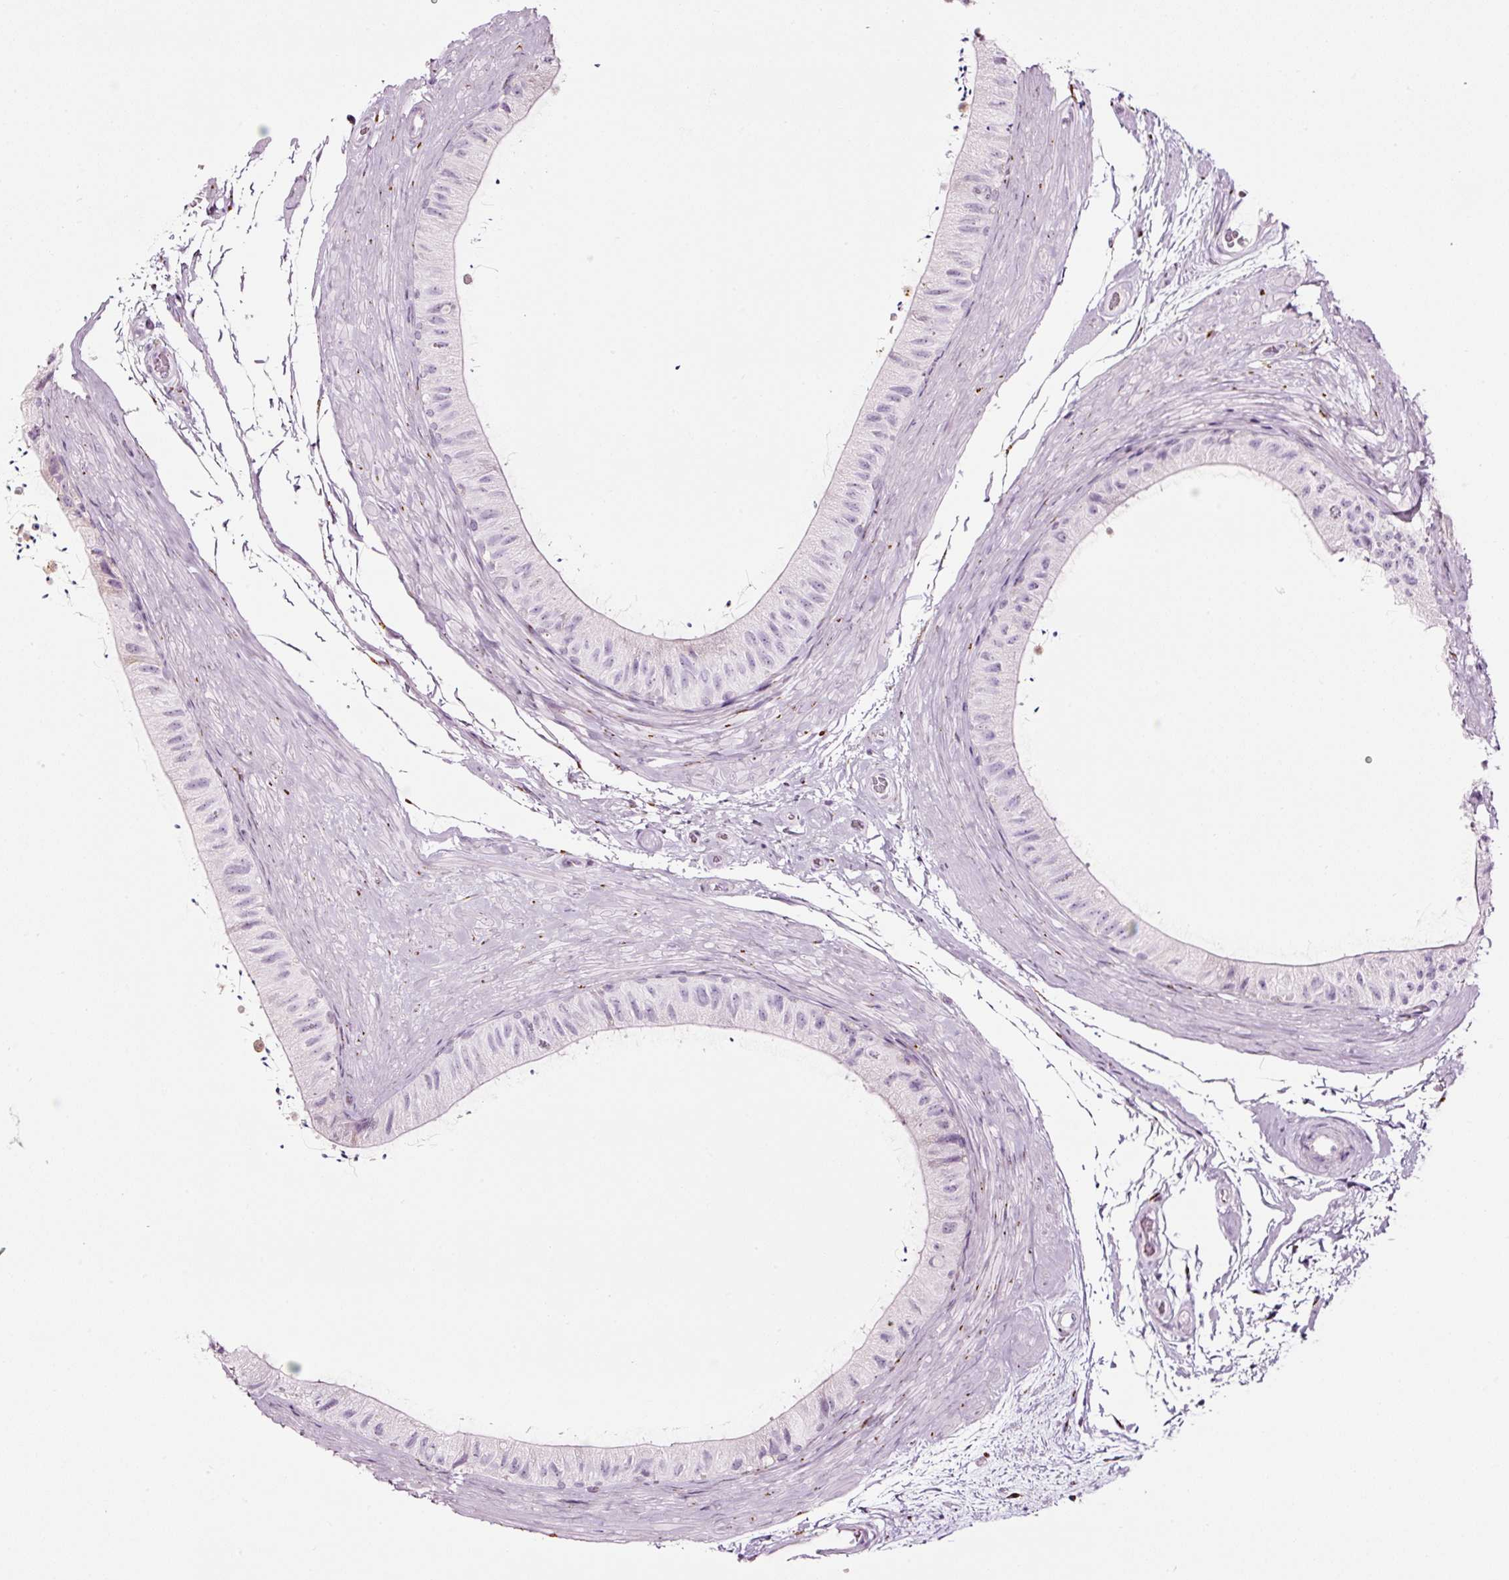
{"staining": {"intensity": "negative", "quantity": "none", "location": "none"}, "tissue": "epididymis", "cell_type": "Glandular cells", "image_type": "normal", "snomed": [{"axis": "morphology", "description": "Normal tissue, NOS"}, {"axis": "topography", "description": "Epididymis"}], "caption": "An image of human epididymis is negative for staining in glandular cells. The staining was performed using DAB (3,3'-diaminobenzidine) to visualize the protein expression in brown, while the nuclei were stained in blue with hematoxylin (Magnification: 20x).", "gene": "SDF4", "patient": {"sex": "male", "age": 55}}